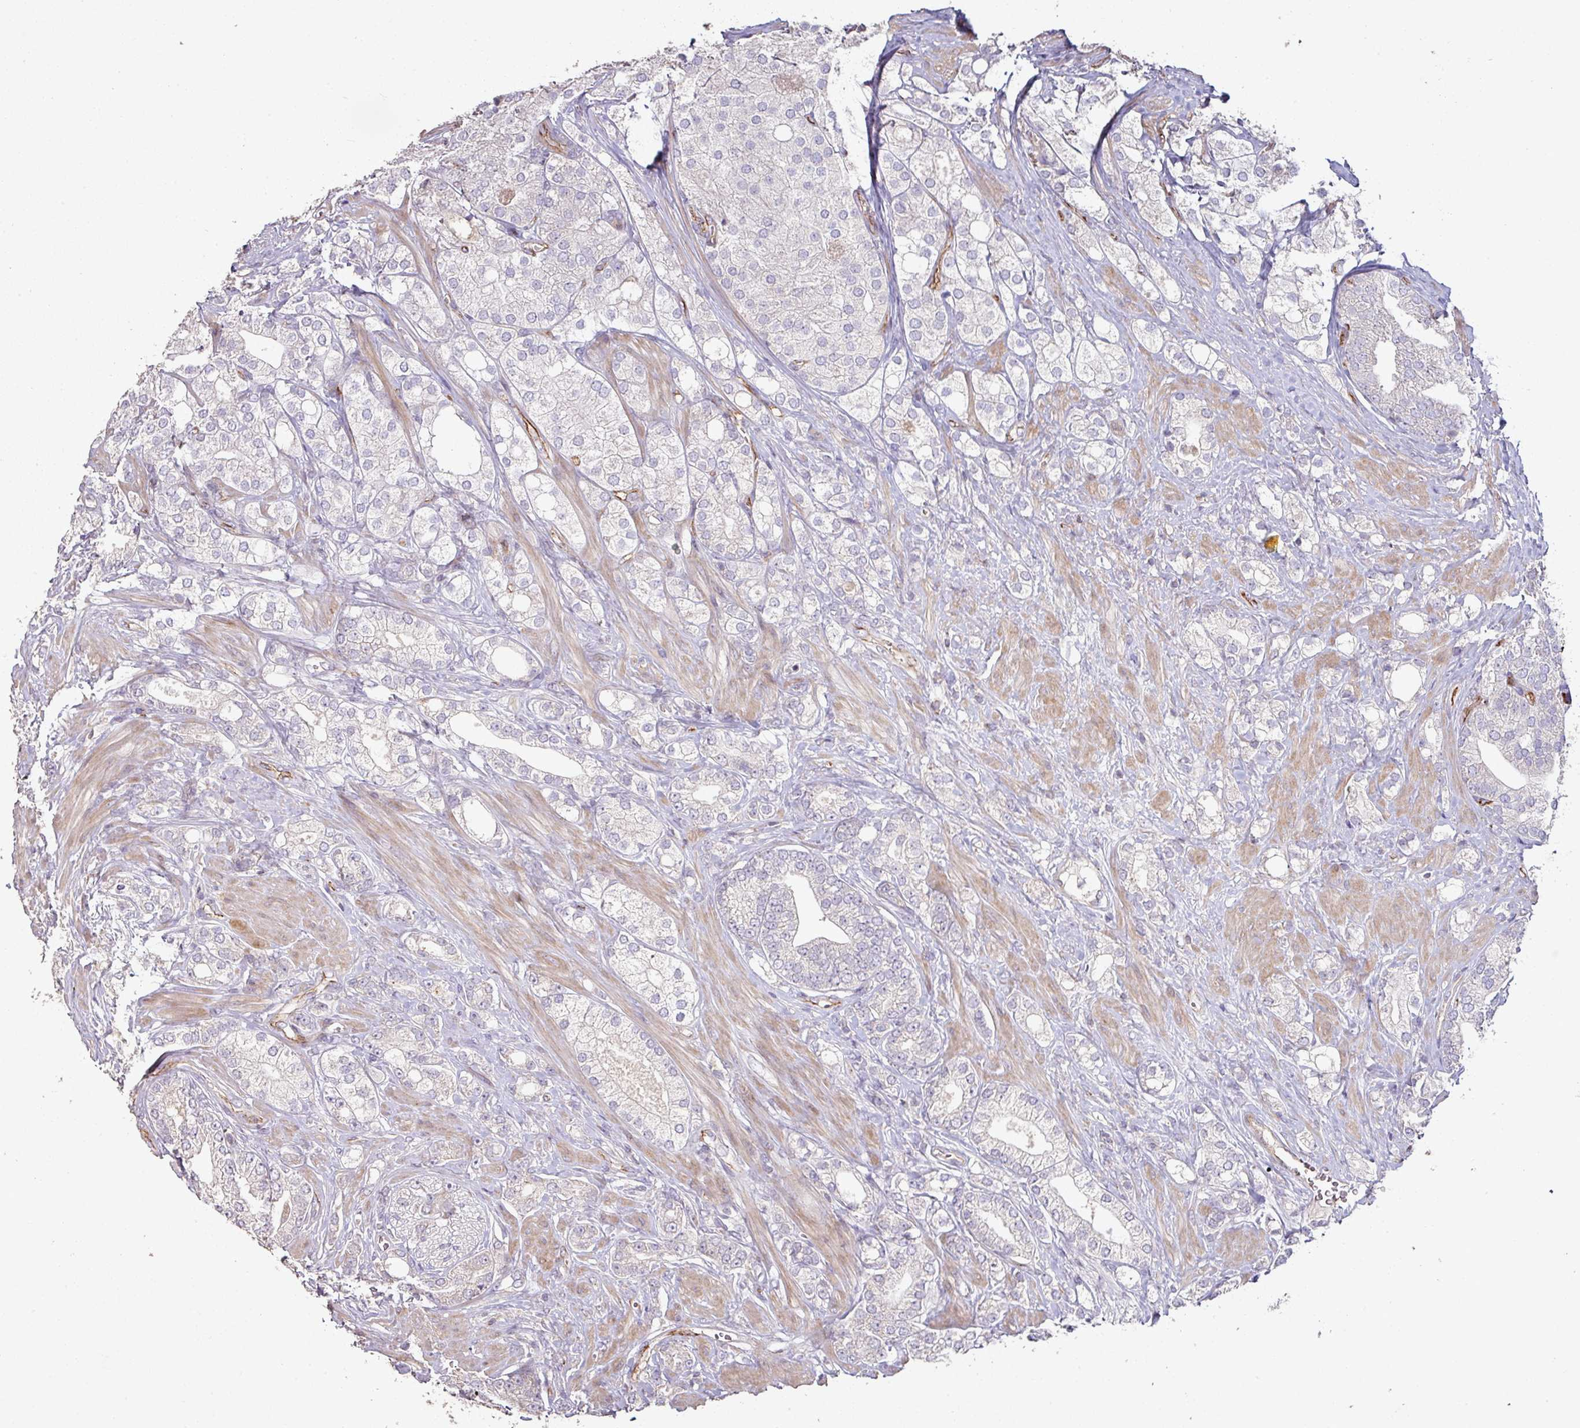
{"staining": {"intensity": "negative", "quantity": "none", "location": "none"}, "tissue": "prostate cancer", "cell_type": "Tumor cells", "image_type": "cancer", "snomed": [{"axis": "morphology", "description": "Adenocarcinoma, High grade"}, {"axis": "topography", "description": "Prostate"}], "caption": "The image displays no staining of tumor cells in high-grade adenocarcinoma (prostate).", "gene": "RPL23A", "patient": {"sex": "male", "age": 50}}